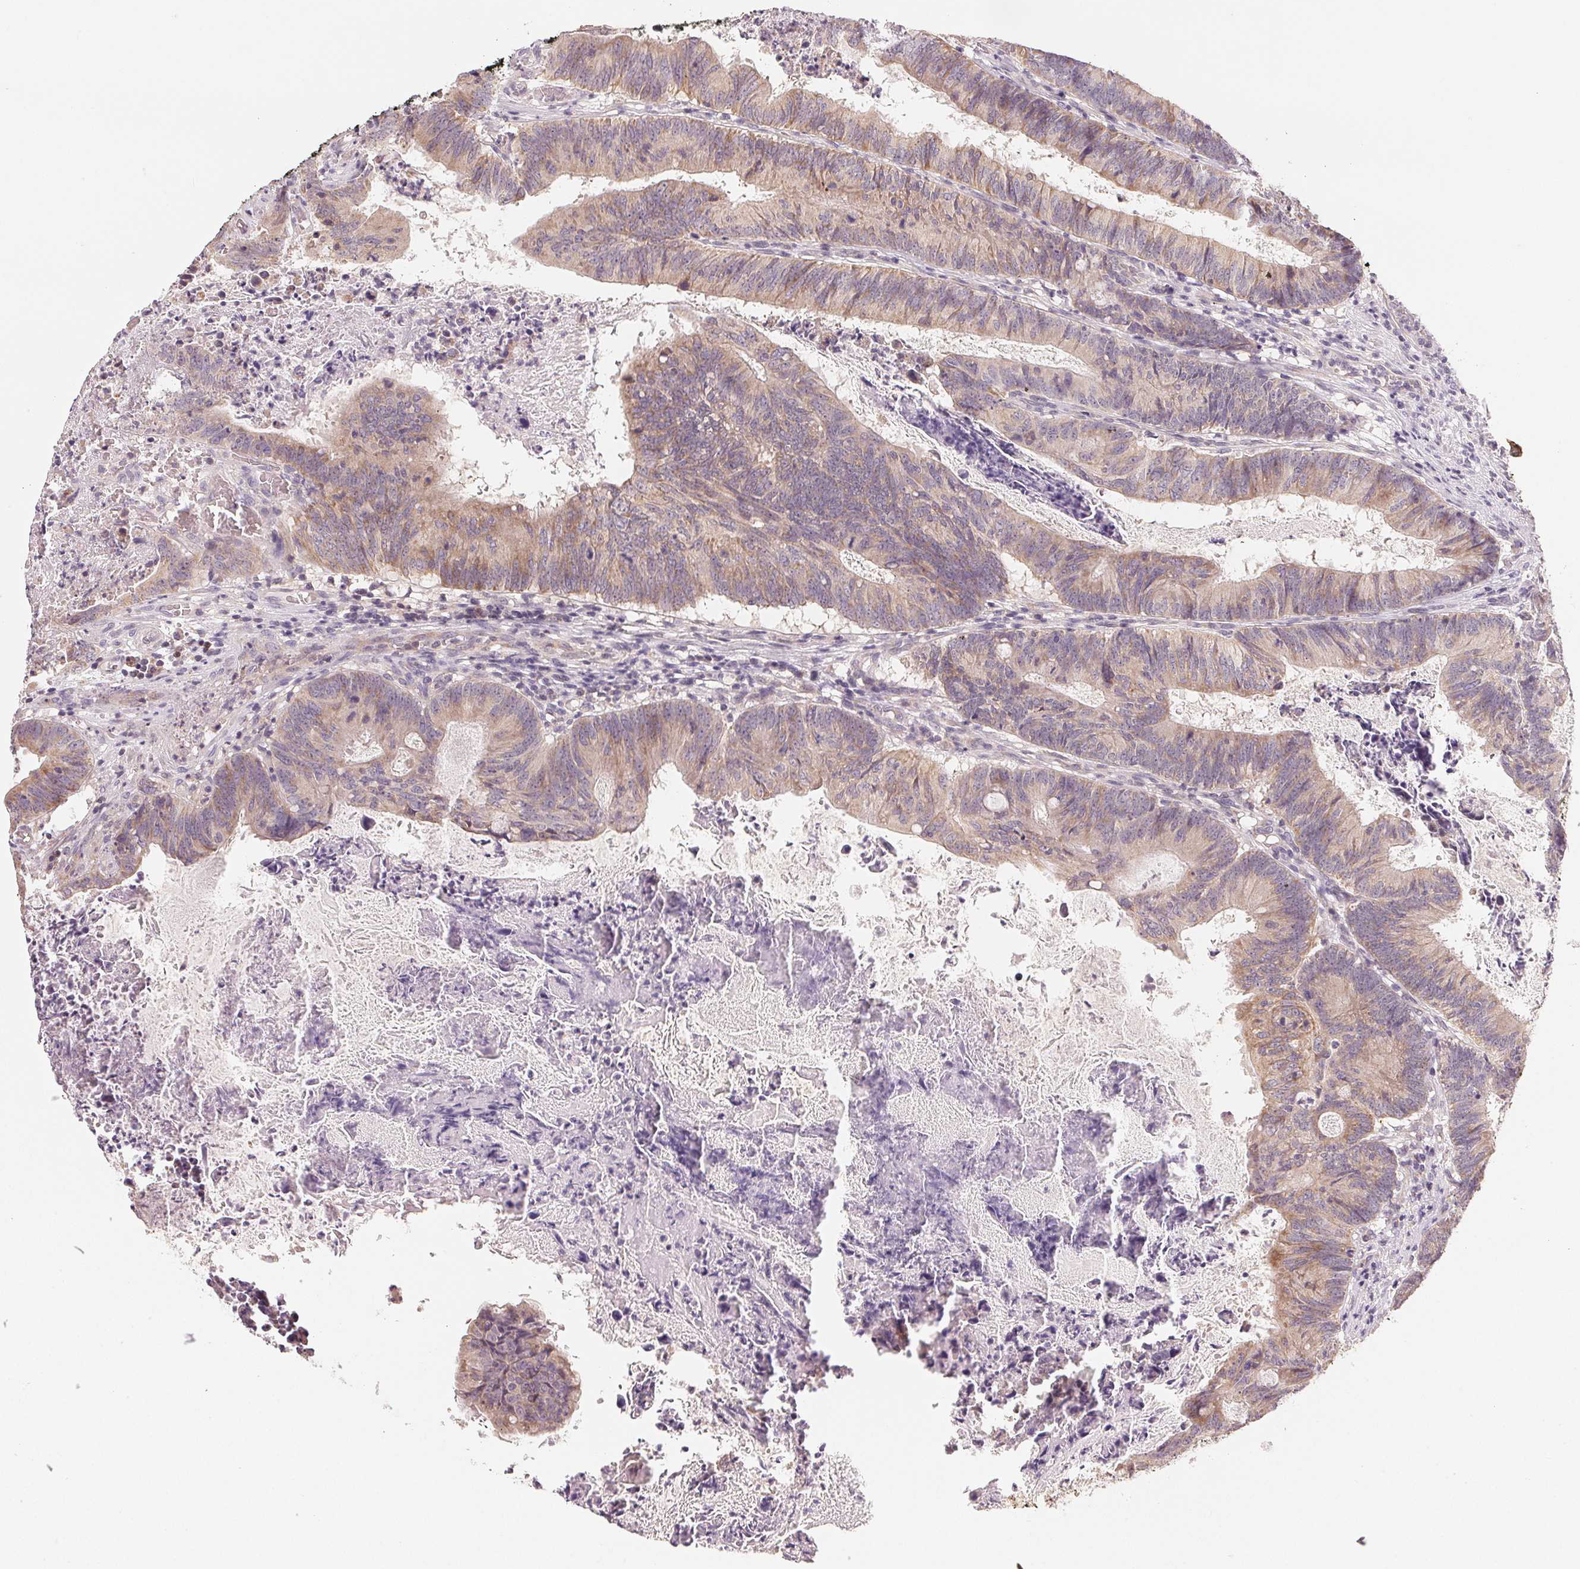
{"staining": {"intensity": "weak", "quantity": "25%-75%", "location": "cytoplasmic/membranous"}, "tissue": "colorectal cancer", "cell_type": "Tumor cells", "image_type": "cancer", "snomed": [{"axis": "morphology", "description": "Adenocarcinoma, NOS"}, {"axis": "topography", "description": "Colon"}], "caption": "An image of adenocarcinoma (colorectal) stained for a protein demonstrates weak cytoplasmic/membranous brown staining in tumor cells. The staining is performed using DAB brown chromogen to label protein expression. The nuclei are counter-stained blue using hematoxylin.", "gene": "NCOA4", "patient": {"sex": "female", "age": 70}}